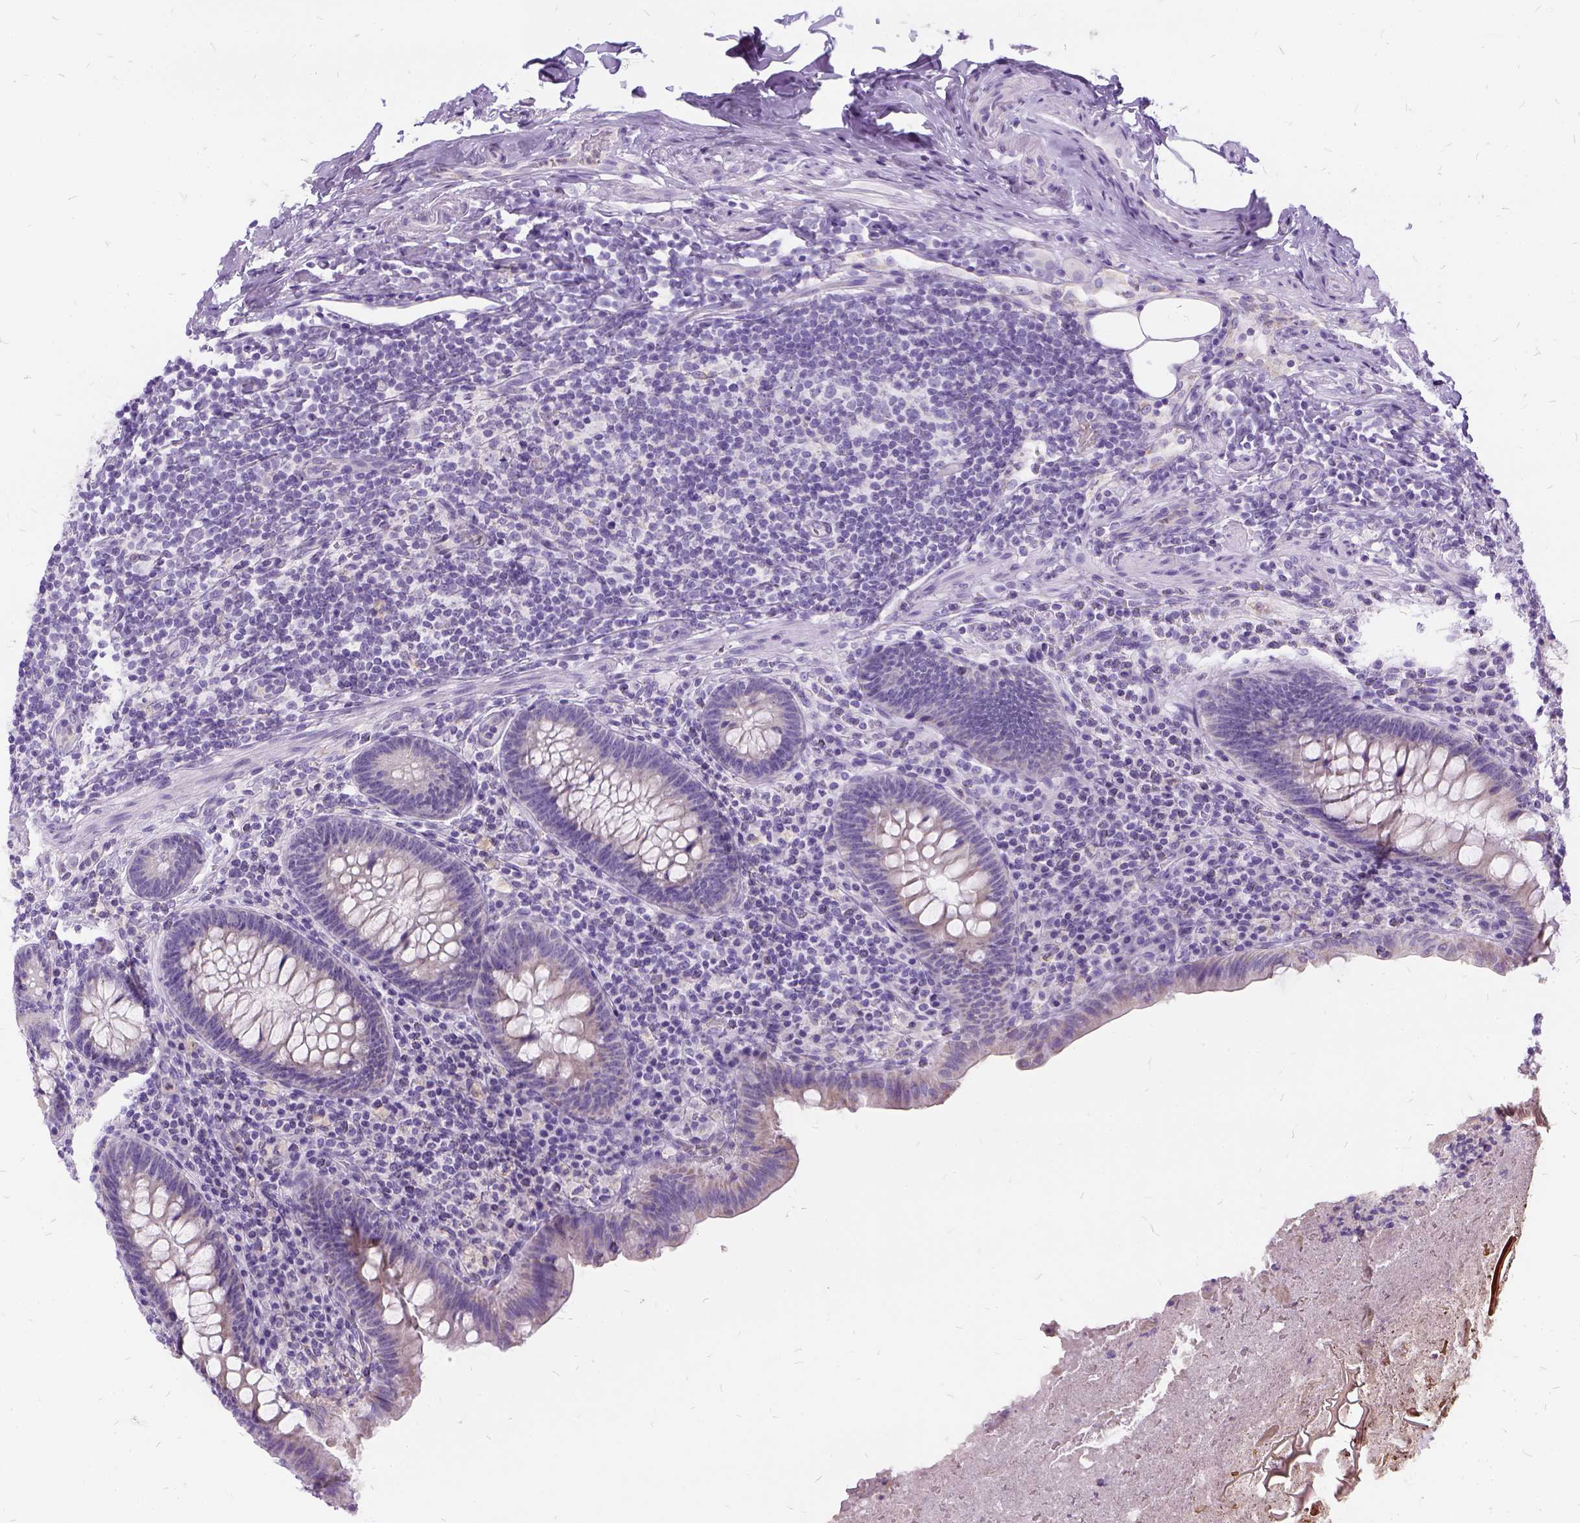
{"staining": {"intensity": "negative", "quantity": "none", "location": "none"}, "tissue": "appendix", "cell_type": "Glandular cells", "image_type": "normal", "snomed": [{"axis": "morphology", "description": "Normal tissue, NOS"}, {"axis": "topography", "description": "Appendix"}], "caption": "This is an immunohistochemistry (IHC) histopathology image of normal appendix. There is no staining in glandular cells.", "gene": "FDX1", "patient": {"sex": "male", "age": 47}}